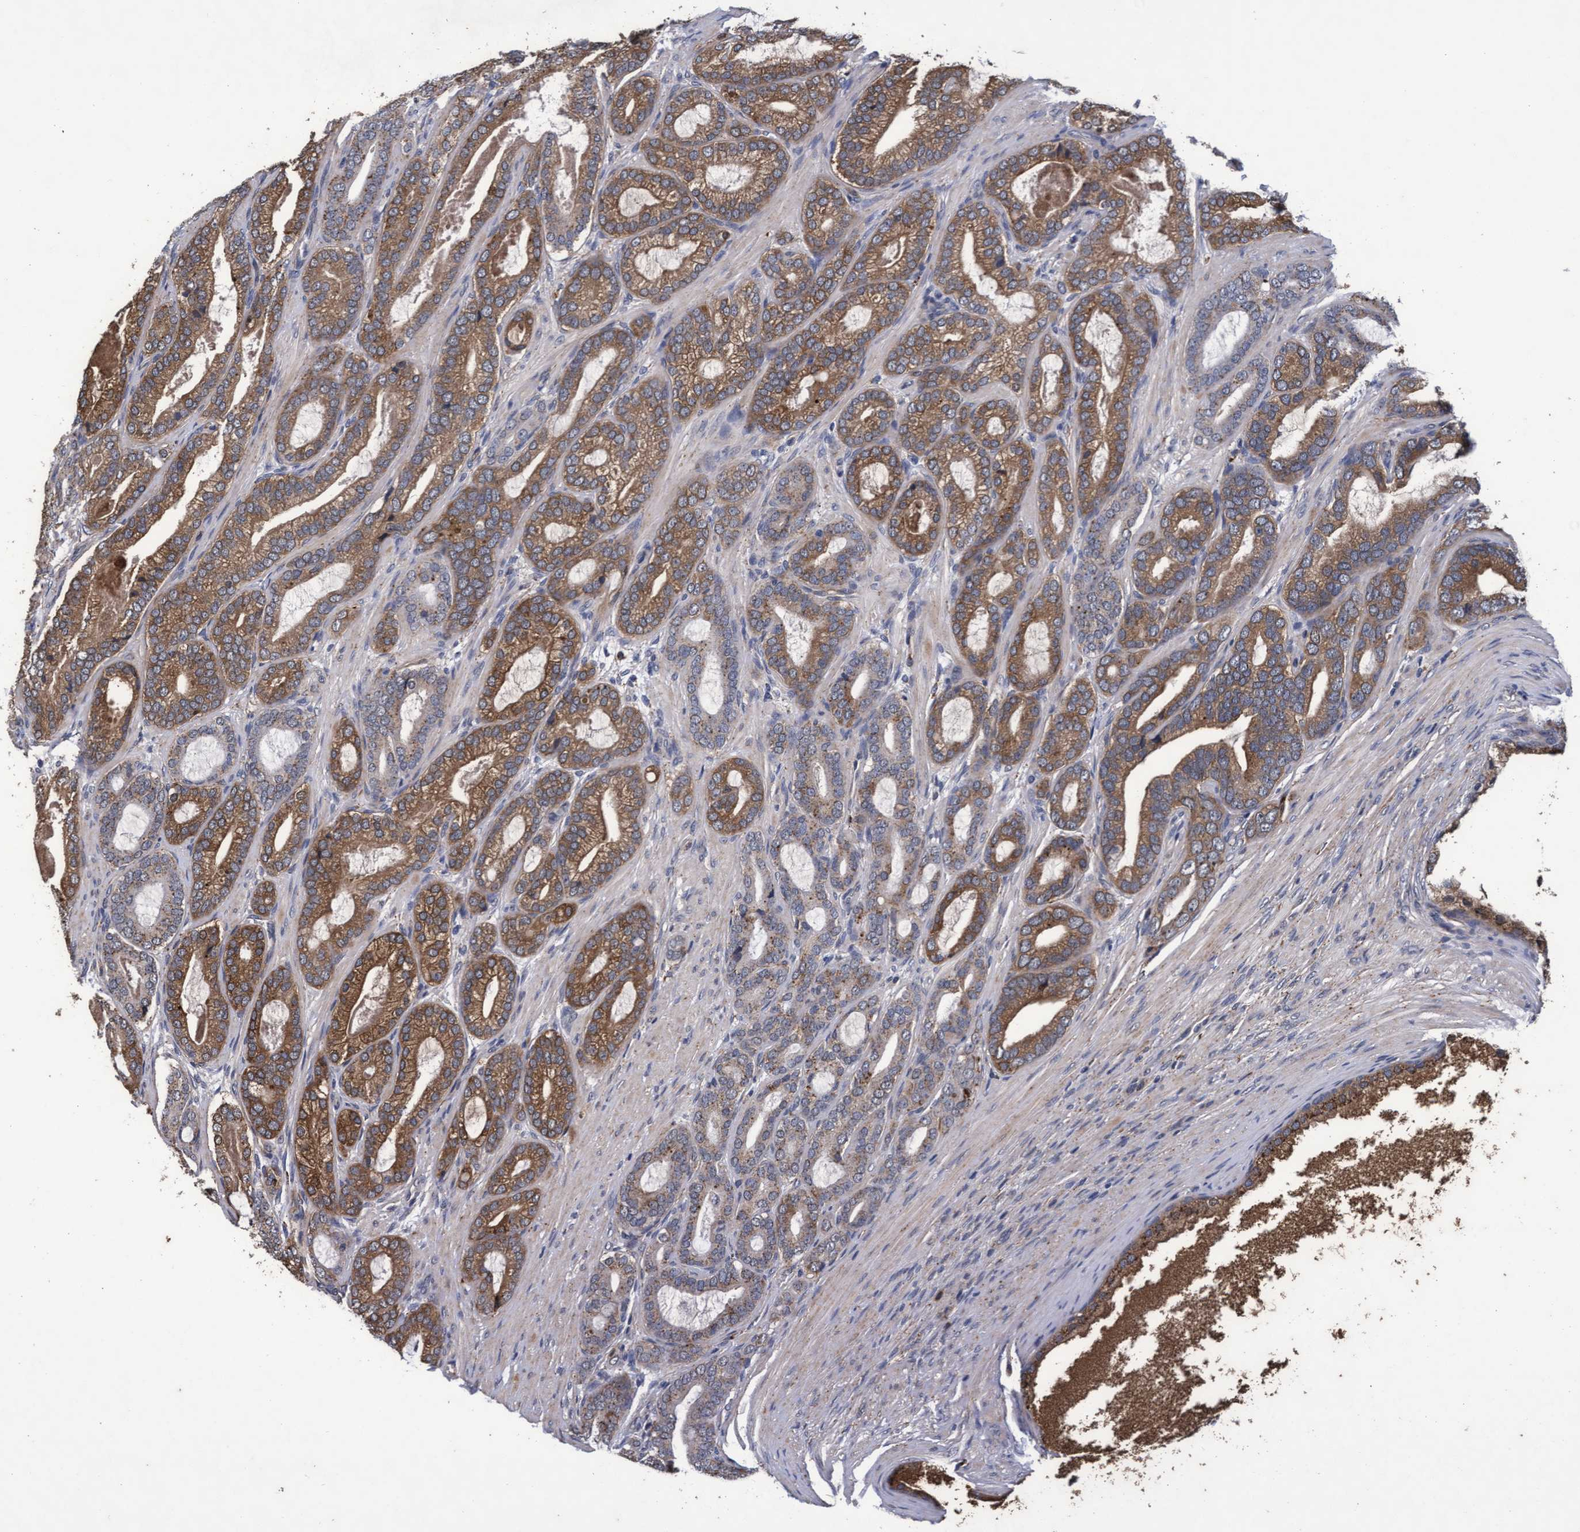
{"staining": {"intensity": "moderate", "quantity": ">75%", "location": "cytoplasmic/membranous"}, "tissue": "prostate cancer", "cell_type": "Tumor cells", "image_type": "cancer", "snomed": [{"axis": "morphology", "description": "Adenocarcinoma, High grade"}, {"axis": "topography", "description": "Prostate"}], "caption": "Moderate cytoplasmic/membranous protein expression is appreciated in about >75% of tumor cells in adenocarcinoma (high-grade) (prostate).", "gene": "CPQ", "patient": {"sex": "male", "age": 60}}